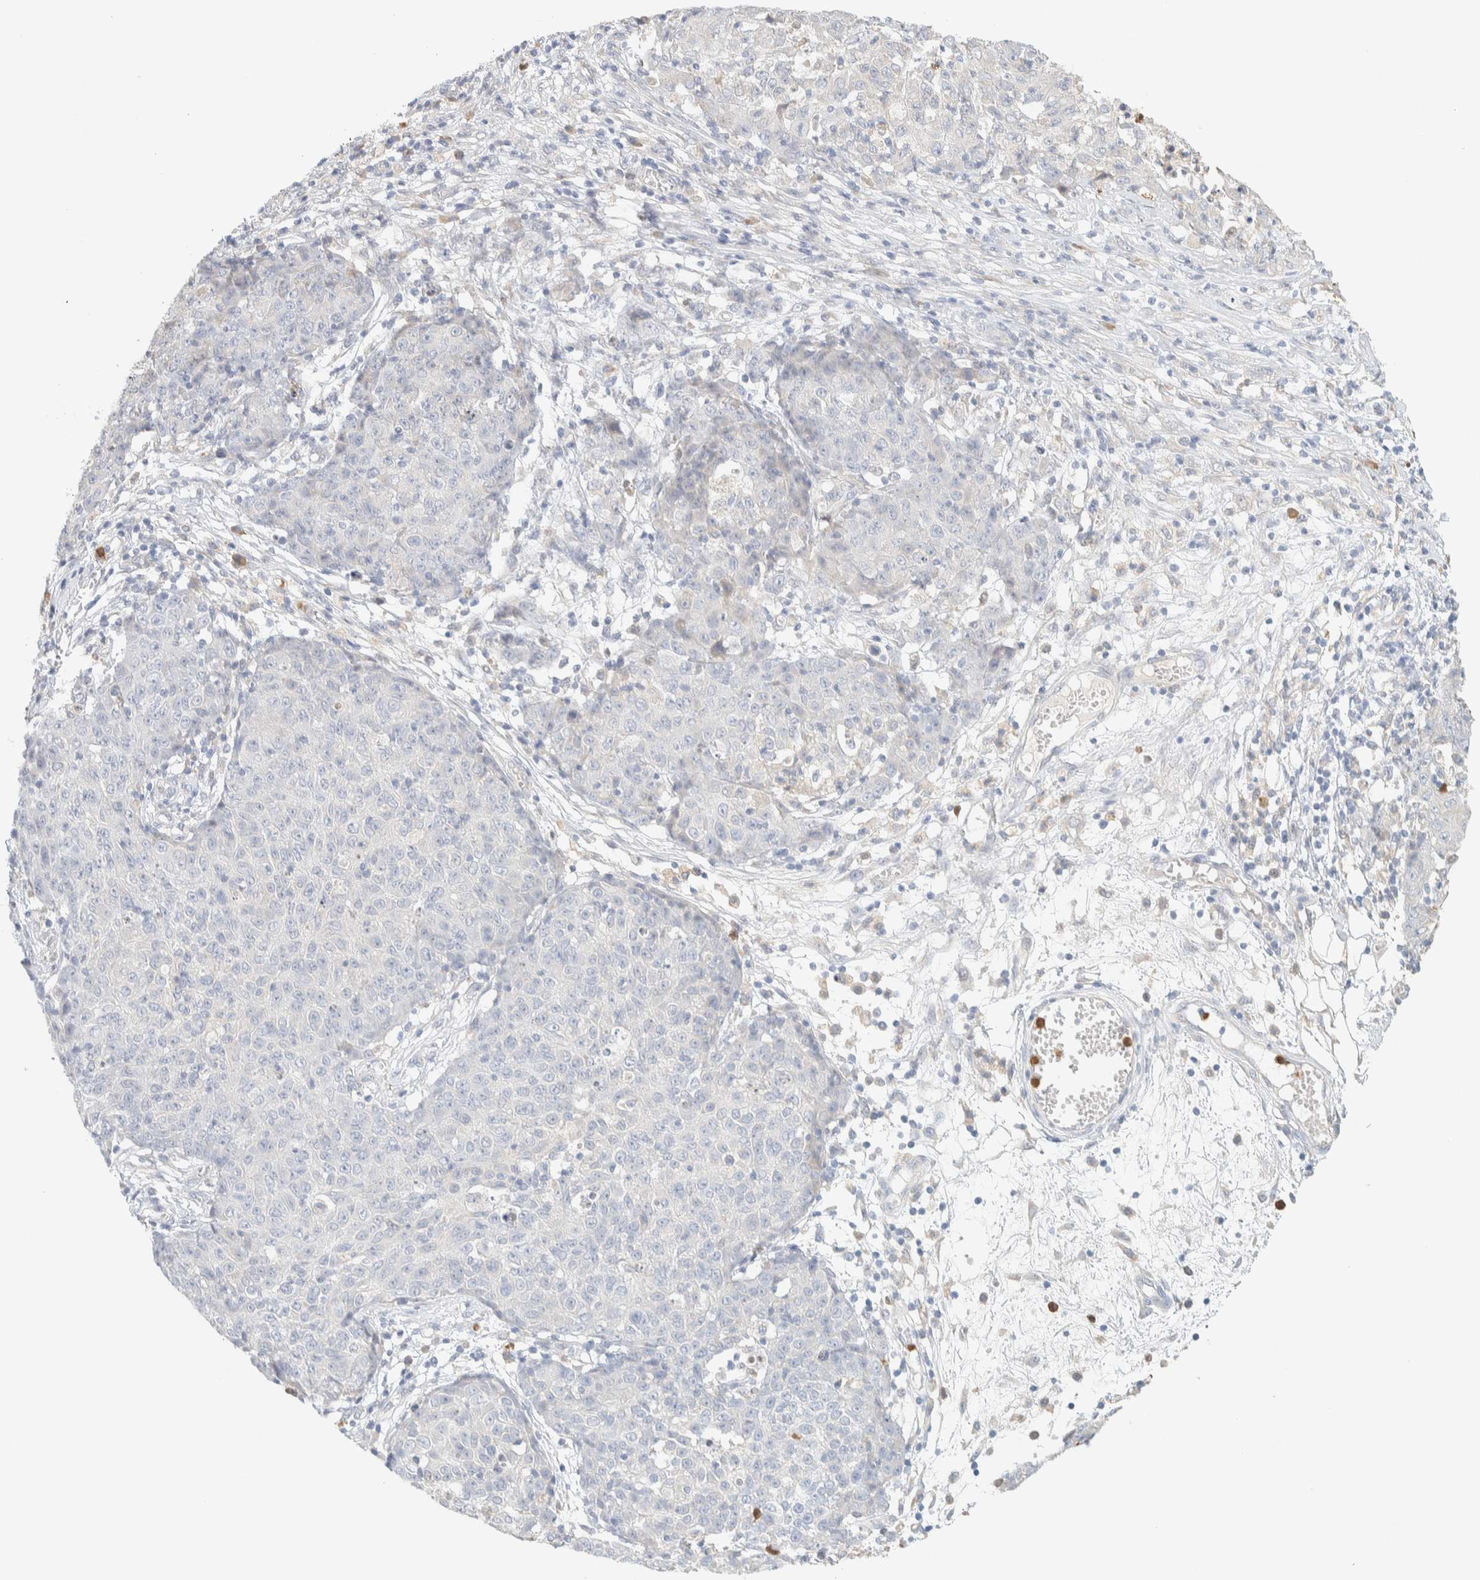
{"staining": {"intensity": "negative", "quantity": "none", "location": "none"}, "tissue": "ovarian cancer", "cell_type": "Tumor cells", "image_type": "cancer", "snomed": [{"axis": "morphology", "description": "Carcinoma, endometroid"}, {"axis": "topography", "description": "Ovary"}], "caption": "Ovarian endometroid carcinoma stained for a protein using immunohistochemistry exhibits no staining tumor cells.", "gene": "TTC3", "patient": {"sex": "female", "age": 42}}